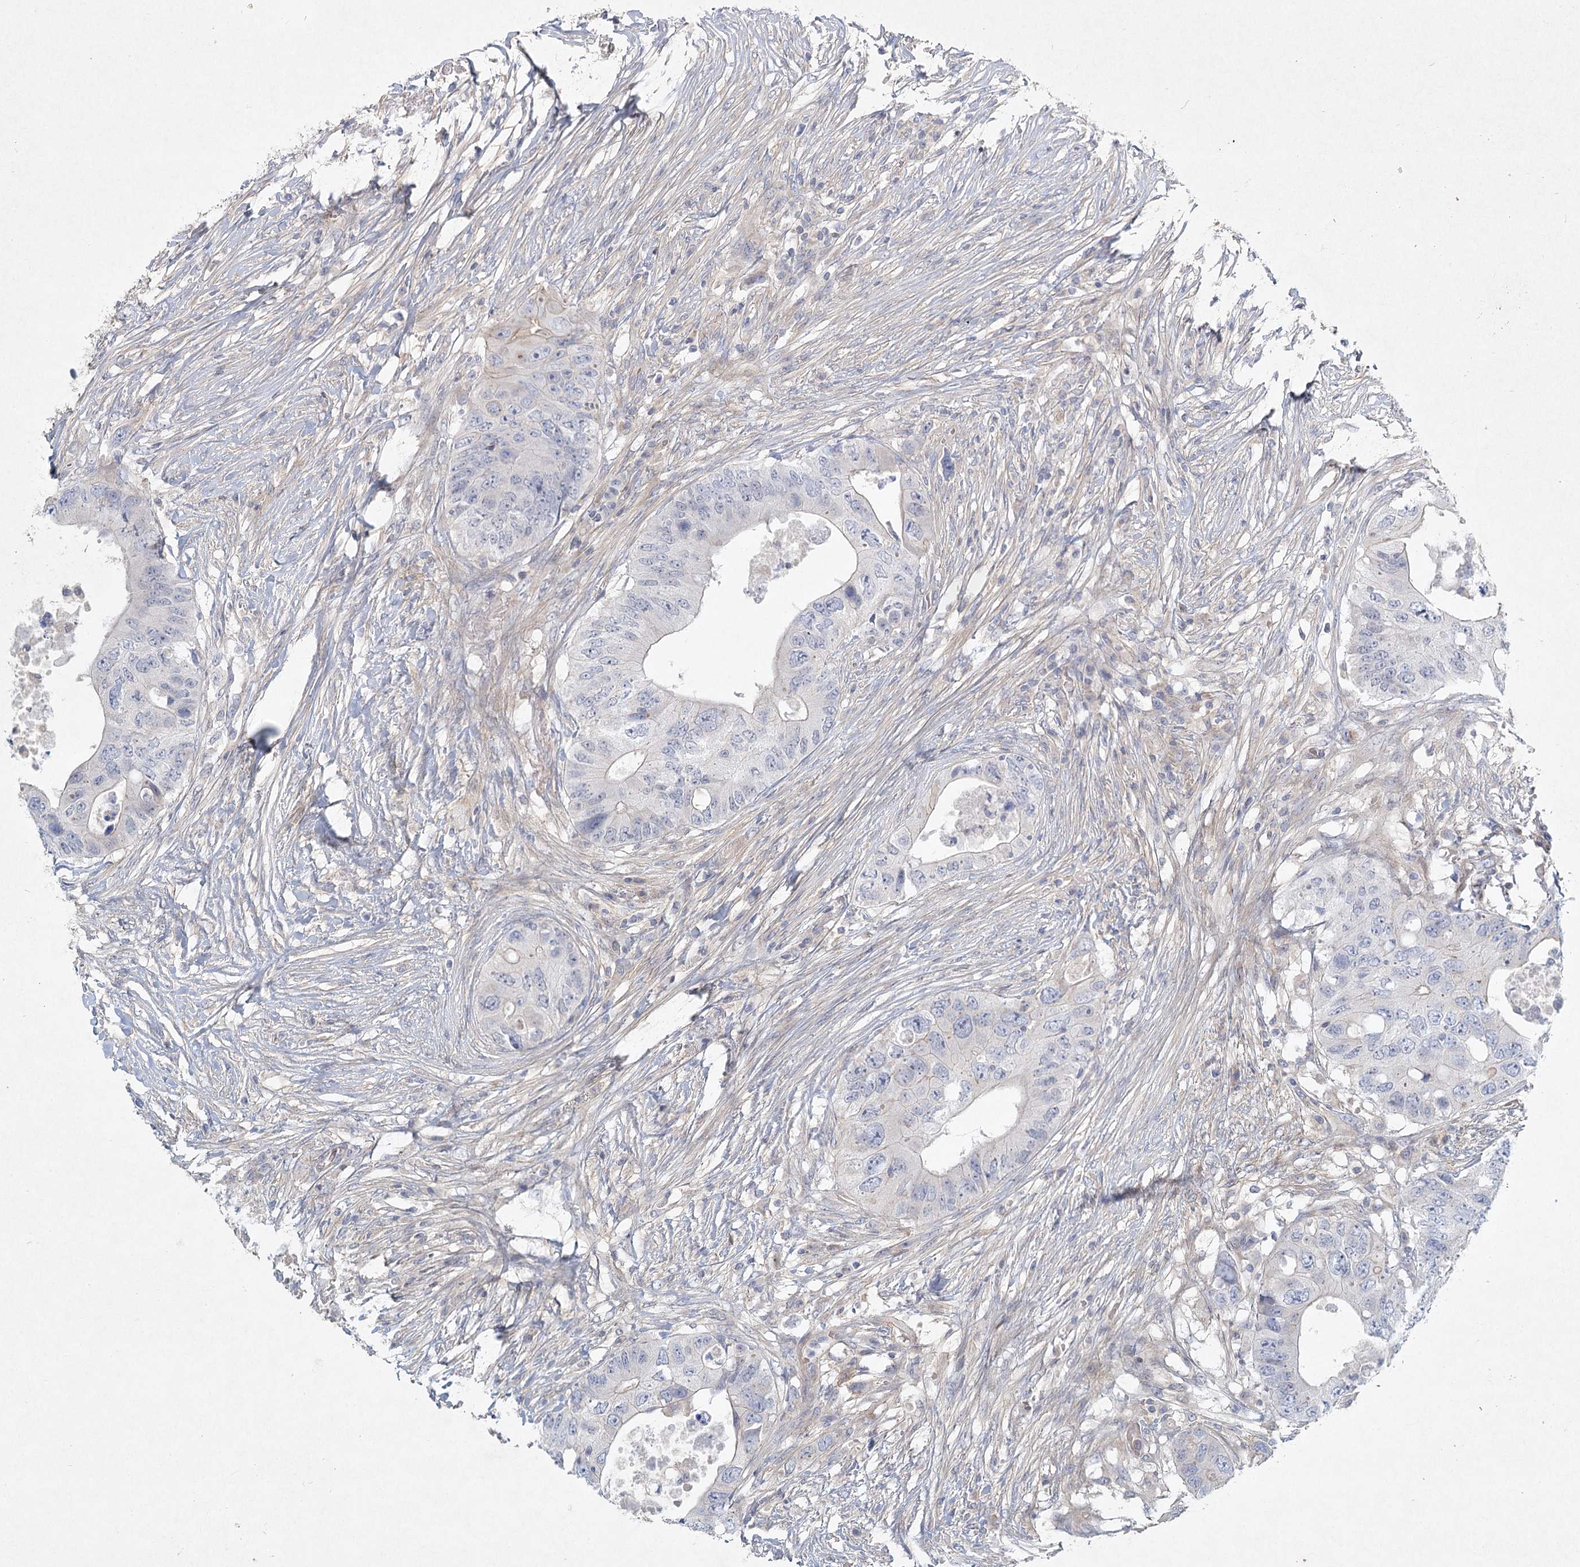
{"staining": {"intensity": "negative", "quantity": "none", "location": "none"}, "tissue": "colorectal cancer", "cell_type": "Tumor cells", "image_type": "cancer", "snomed": [{"axis": "morphology", "description": "Adenocarcinoma, NOS"}, {"axis": "topography", "description": "Colon"}], "caption": "A photomicrograph of human colorectal adenocarcinoma is negative for staining in tumor cells. Brightfield microscopy of immunohistochemistry stained with DAB (3,3'-diaminobenzidine) (brown) and hematoxylin (blue), captured at high magnification.", "gene": "DNMBP", "patient": {"sex": "male", "age": 71}}